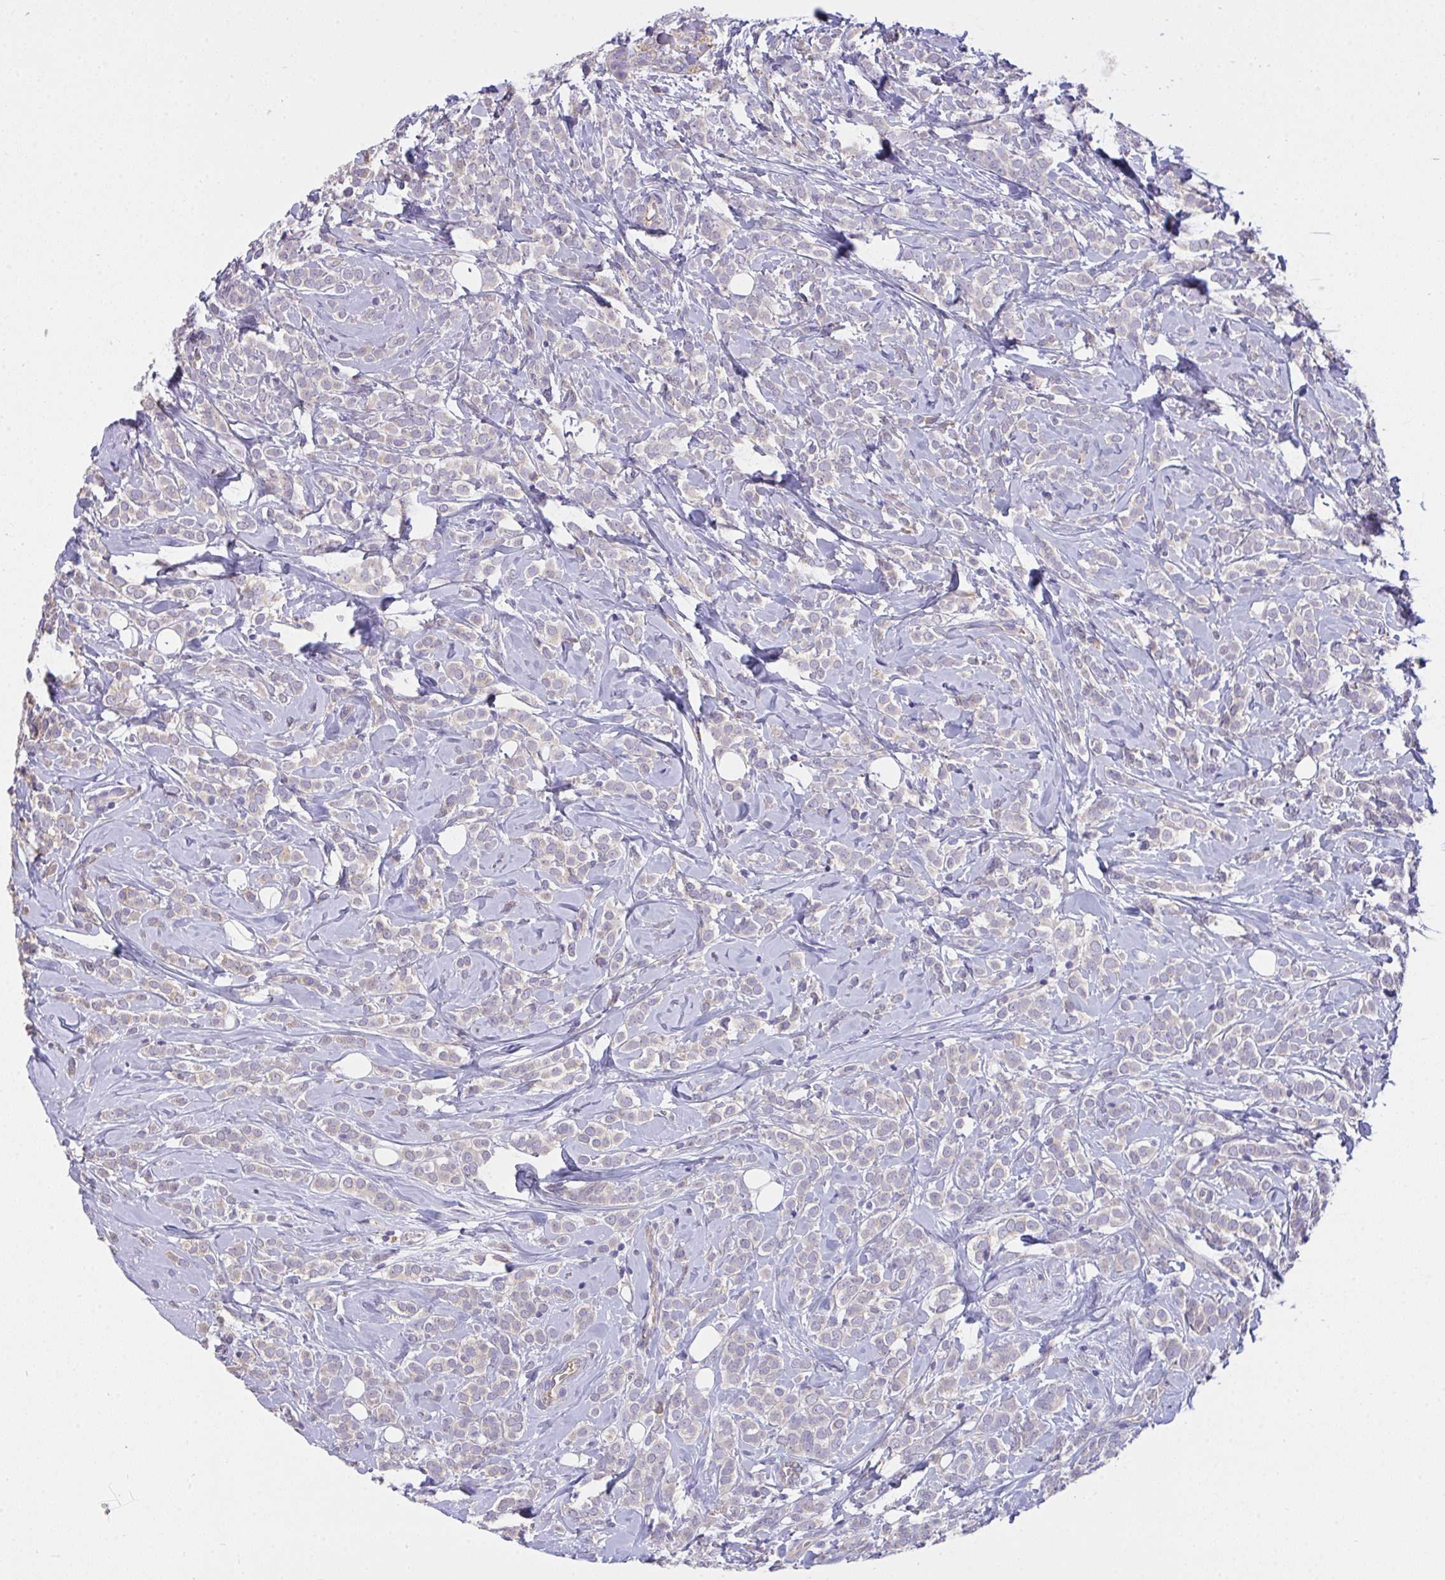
{"staining": {"intensity": "negative", "quantity": "none", "location": "none"}, "tissue": "breast cancer", "cell_type": "Tumor cells", "image_type": "cancer", "snomed": [{"axis": "morphology", "description": "Lobular carcinoma"}, {"axis": "topography", "description": "Breast"}], "caption": "Immunohistochemical staining of human breast cancer displays no significant positivity in tumor cells.", "gene": "ZNF581", "patient": {"sex": "female", "age": 49}}